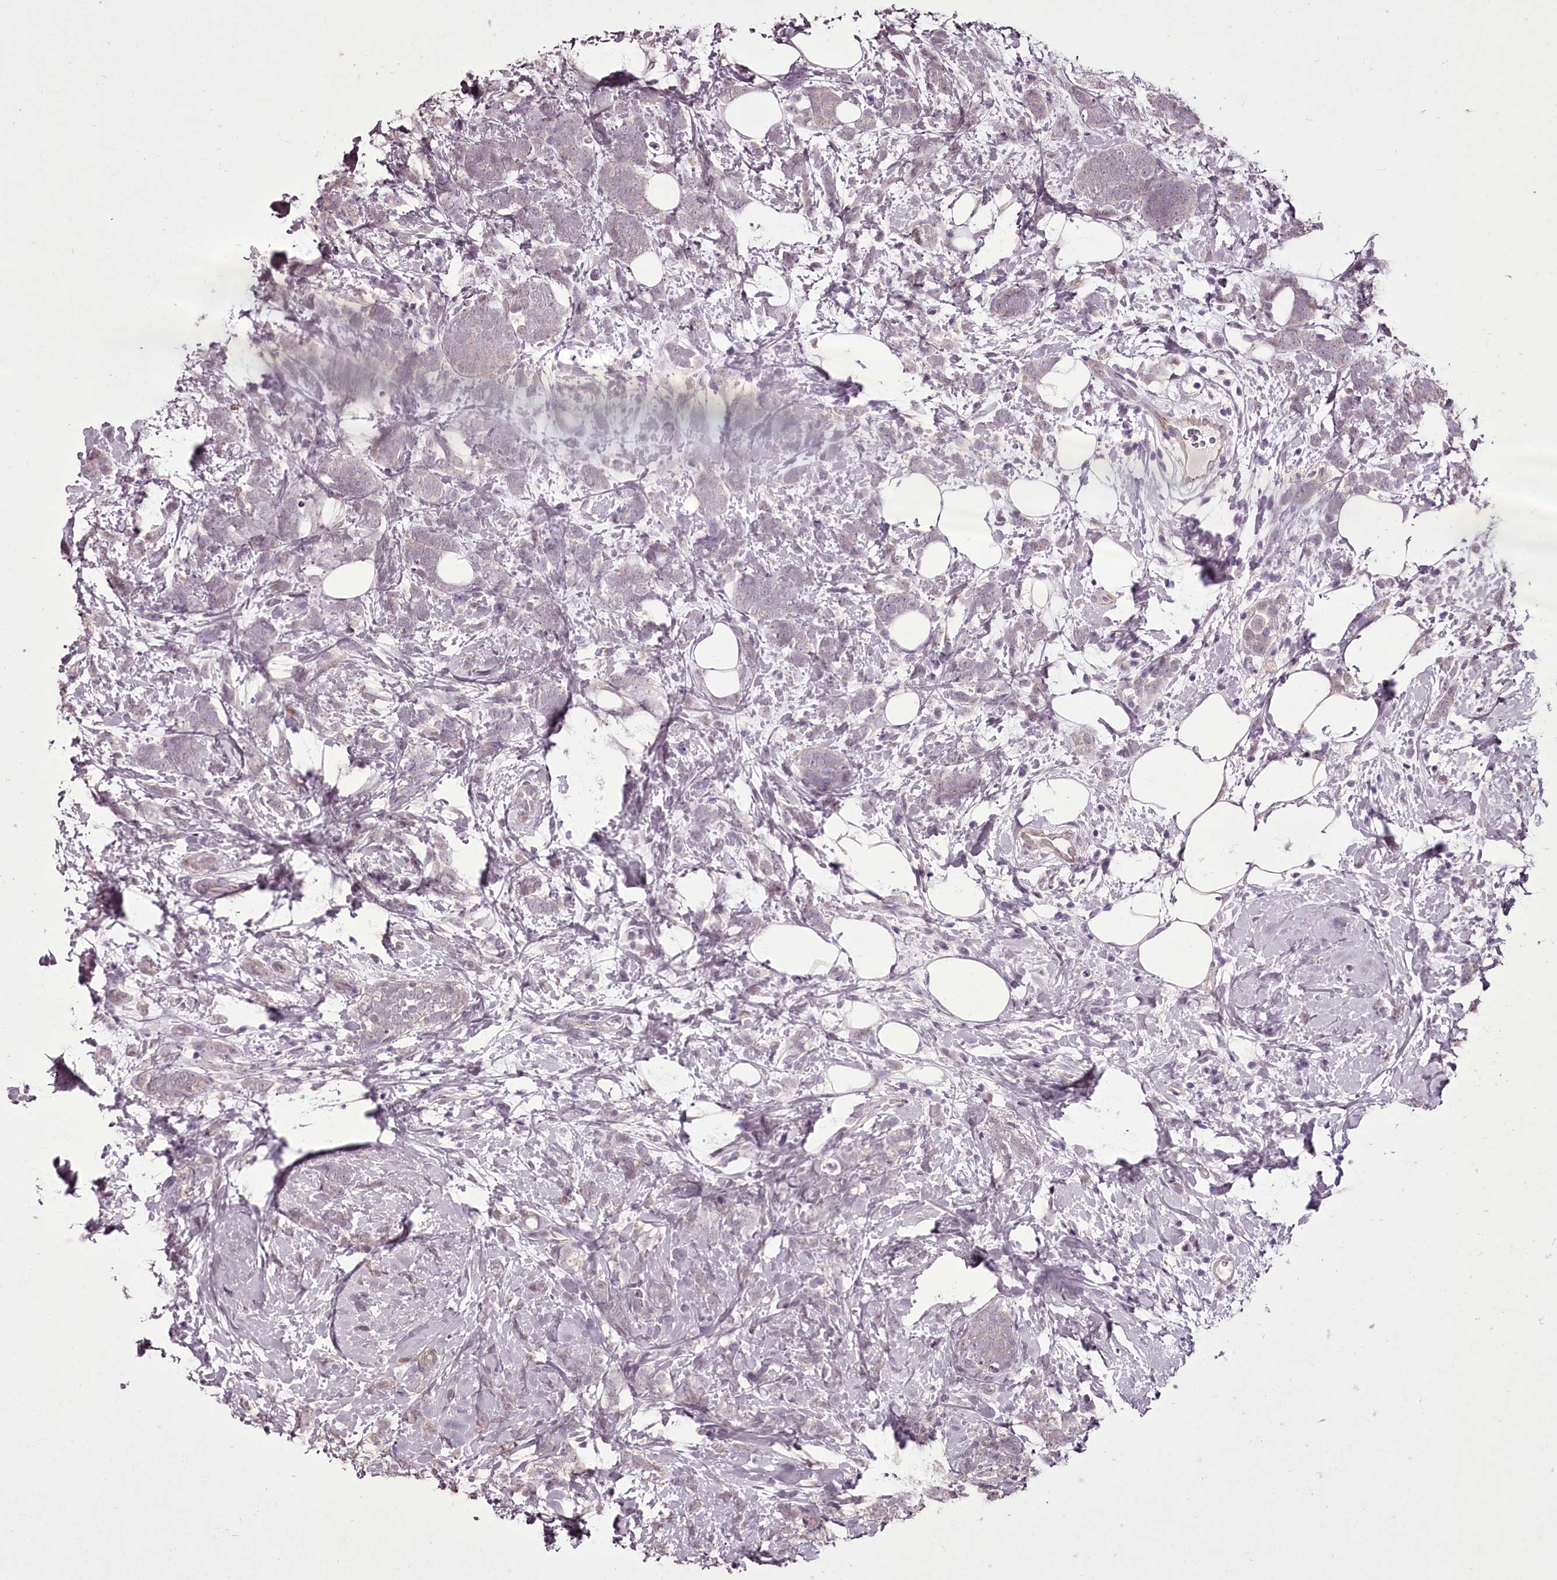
{"staining": {"intensity": "negative", "quantity": "none", "location": "none"}, "tissue": "breast cancer", "cell_type": "Tumor cells", "image_type": "cancer", "snomed": [{"axis": "morphology", "description": "Lobular carcinoma"}, {"axis": "topography", "description": "Breast"}], "caption": "An IHC histopathology image of breast cancer (lobular carcinoma) is shown. There is no staining in tumor cells of breast cancer (lobular carcinoma).", "gene": "C1orf56", "patient": {"sex": "female", "age": 58}}